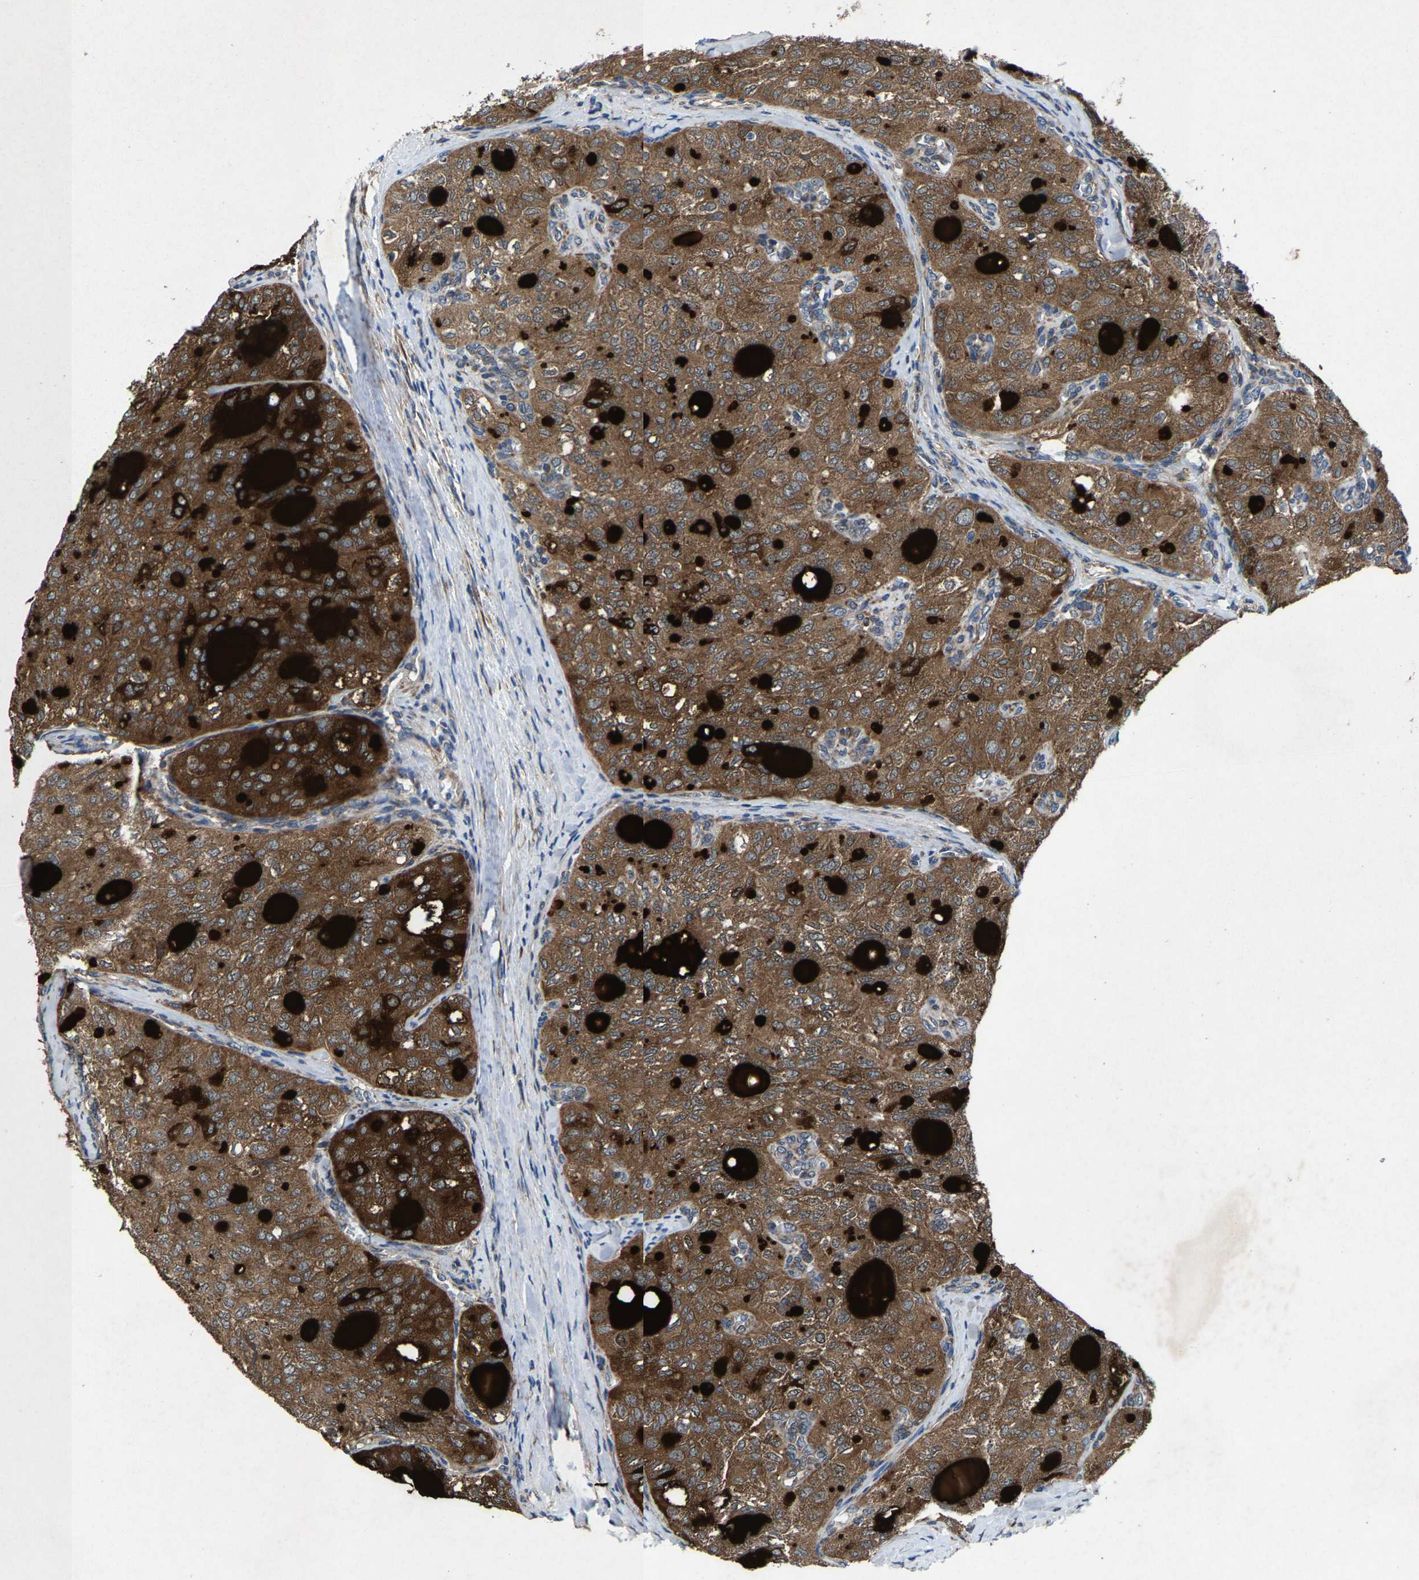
{"staining": {"intensity": "moderate", "quantity": ">75%", "location": "cytoplasmic/membranous"}, "tissue": "thyroid cancer", "cell_type": "Tumor cells", "image_type": "cancer", "snomed": [{"axis": "morphology", "description": "Follicular adenoma carcinoma, NOS"}, {"axis": "topography", "description": "Thyroid gland"}], "caption": "Immunohistochemistry micrograph of neoplastic tissue: human follicular adenoma carcinoma (thyroid) stained using IHC demonstrates medium levels of moderate protein expression localized specifically in the cytoplasmic/membranous of tumor cells, appearing as a cytoplasmic/membranous brown color.", "gene": "PDP1", "patient": {"sex": "male", "age": 75}}